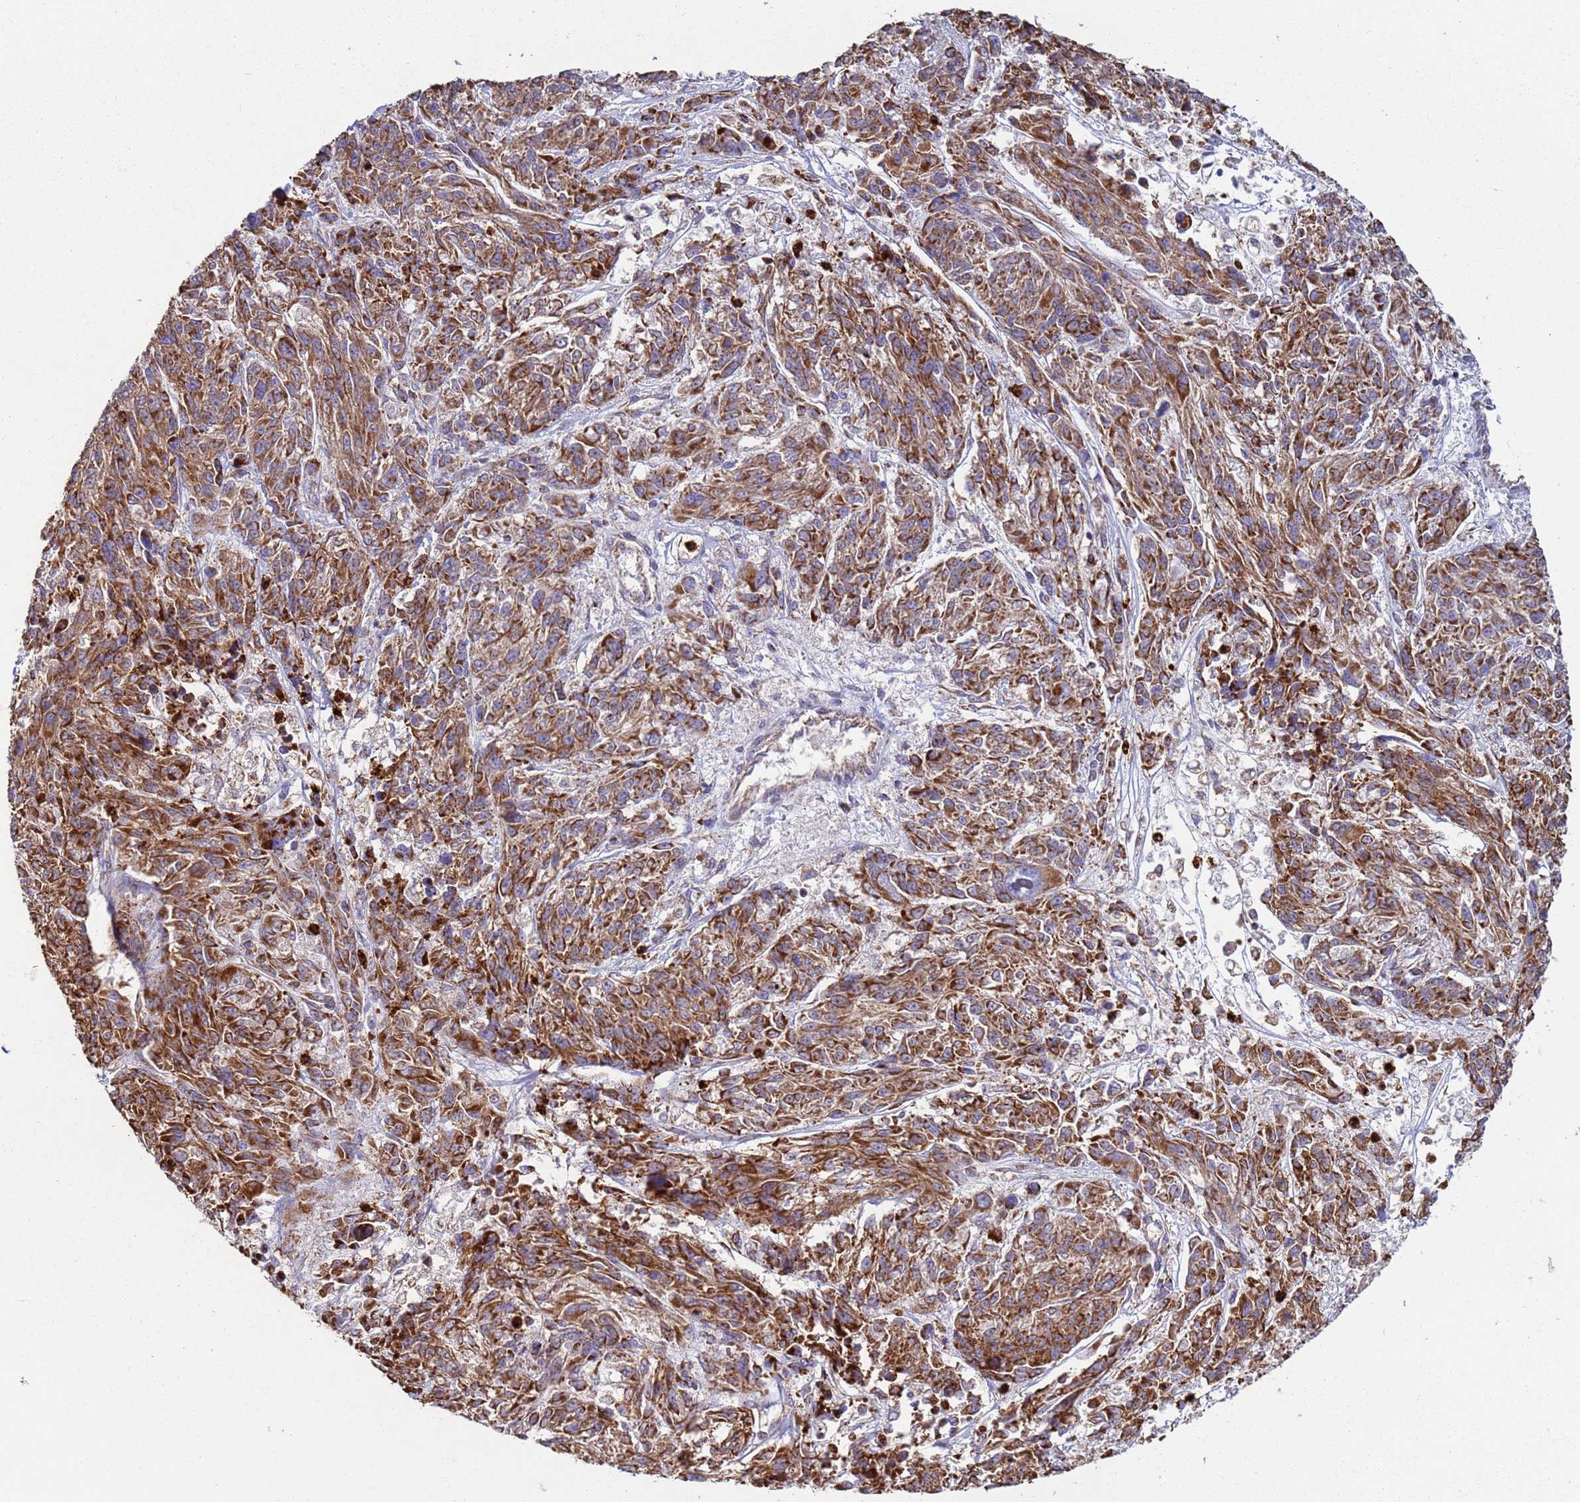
{"staining": {"intensity": "moderate", "quantity": ">75%", "location": "cytoplasmic/membranous"}, "tissue": "melanoma", "cell_type": "Tumor cells", "image_type": "cancer", "snomed": [{"axis": "morphology", "description": "Malignant melanoma, NOS"}, {"axis": "topography", "description": "Skin"}], "caption": "Immunohistochemistry (DAB (3,3'-diaminobenzidine)) staining of malignant melanoma shows moderate cytoplasmic/membranous protein staining in about >75% of tumor cells. (DAB (3,3'-diaminobenzidine) = brown stain, brightfield microscopy at high magnification).", "gene": "FBXO33", "patient": {"sex": "male", "age": 53}}